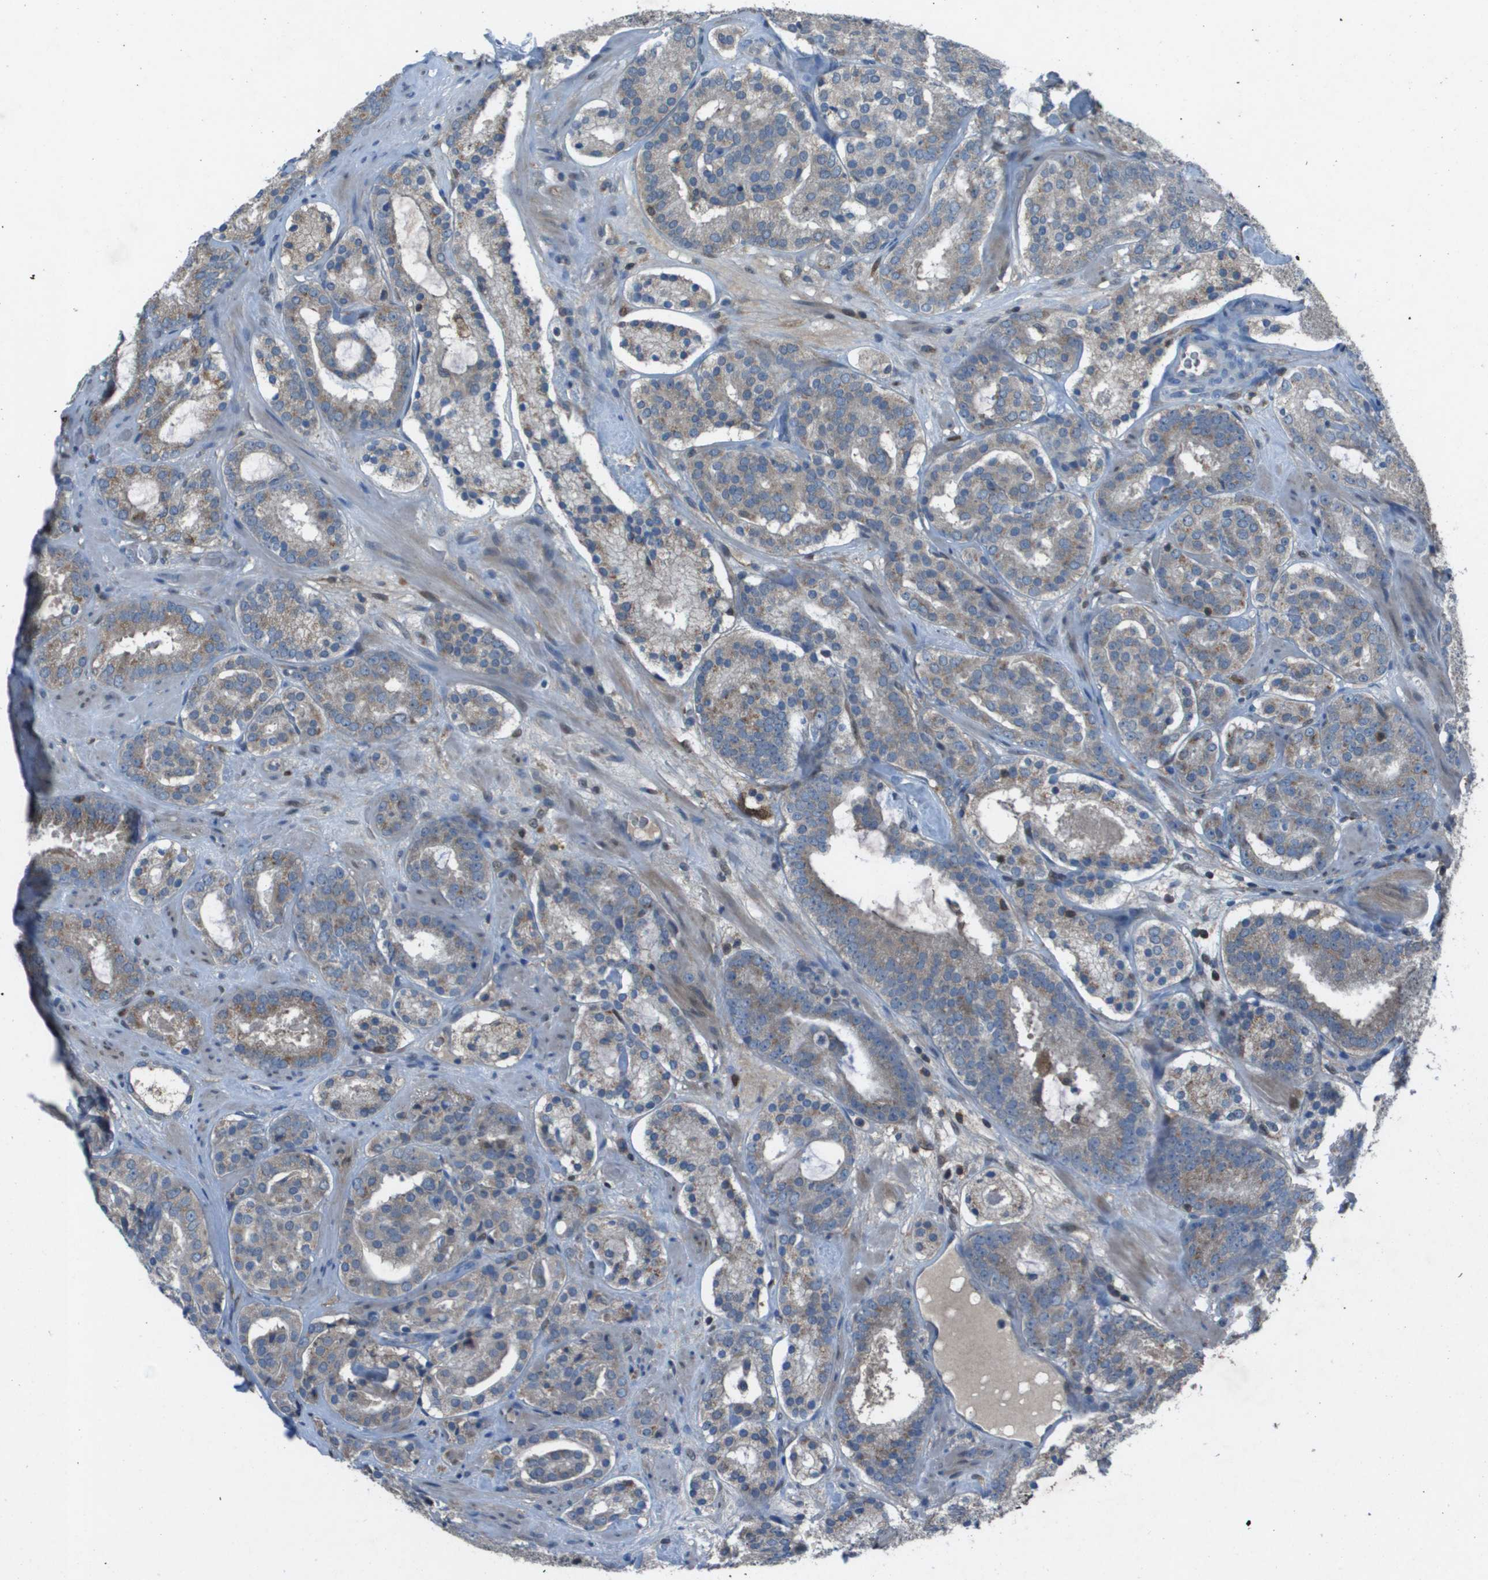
{"staining": {"intensity": "weak", "quantity": ">75%", "location": "cytoplasmic/membranous"}, "tissue": "prostate cancer", "cell_type": "Tumor cells", "image_type": "cancer", "snomed": [{"axis": "morphology", "description": "Adenocarcinoma, Low grade"}, {"axis": "topography", "description": "Prostate"}], "caption": "A histopathology image showing weak cytoplasmic/membranous expression in approximately >75% of tumor cells in prostate cancer, as visualized by brown immunohistochemical staining.", "gene": "CAMK4", "patient": {"sex": "male", "age": 69}}